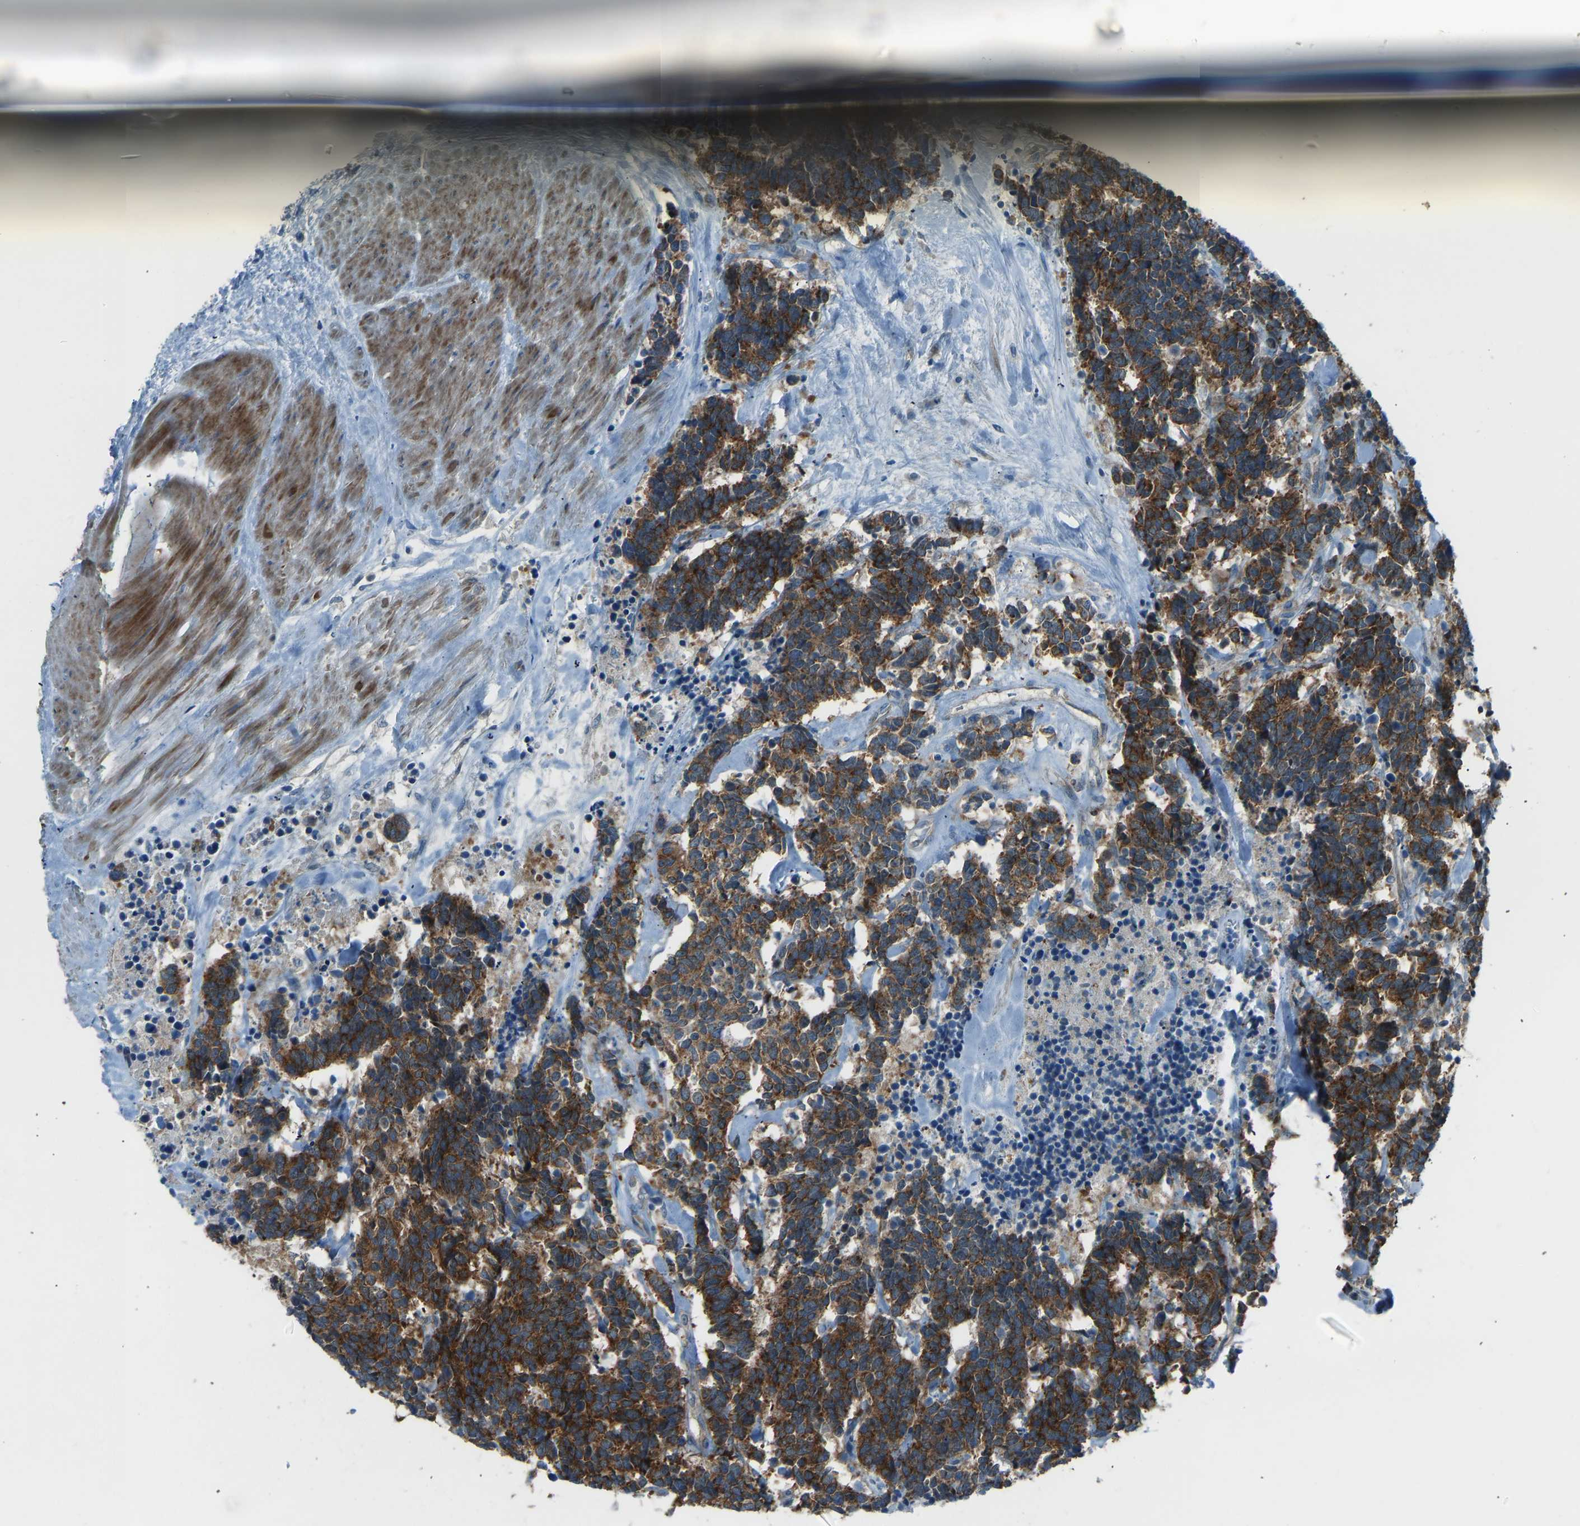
{"staining": {"intensity": "strong", "quantity": ">75%", "location": "cytoplasmic/membranous"}, "tissue": "carcinoid", "cell_type": "Tumor cells", "image_type": "cancer", "snomed": [{"axis": "morphology", "description": "Carcinoma, NOS"}, {"axis": "morphology", "description": "Carcinoid, malignant, NOS"}, {"axis": "topography", "description": "Urinary bladder"}], "caption": "This is an image of IHC staining of carcinoid, which shows strong expression in the cytoplasmic/membranous of tumor cells.", "gene": "STAU2", "patient": {"sex": "male", "age": 57}}